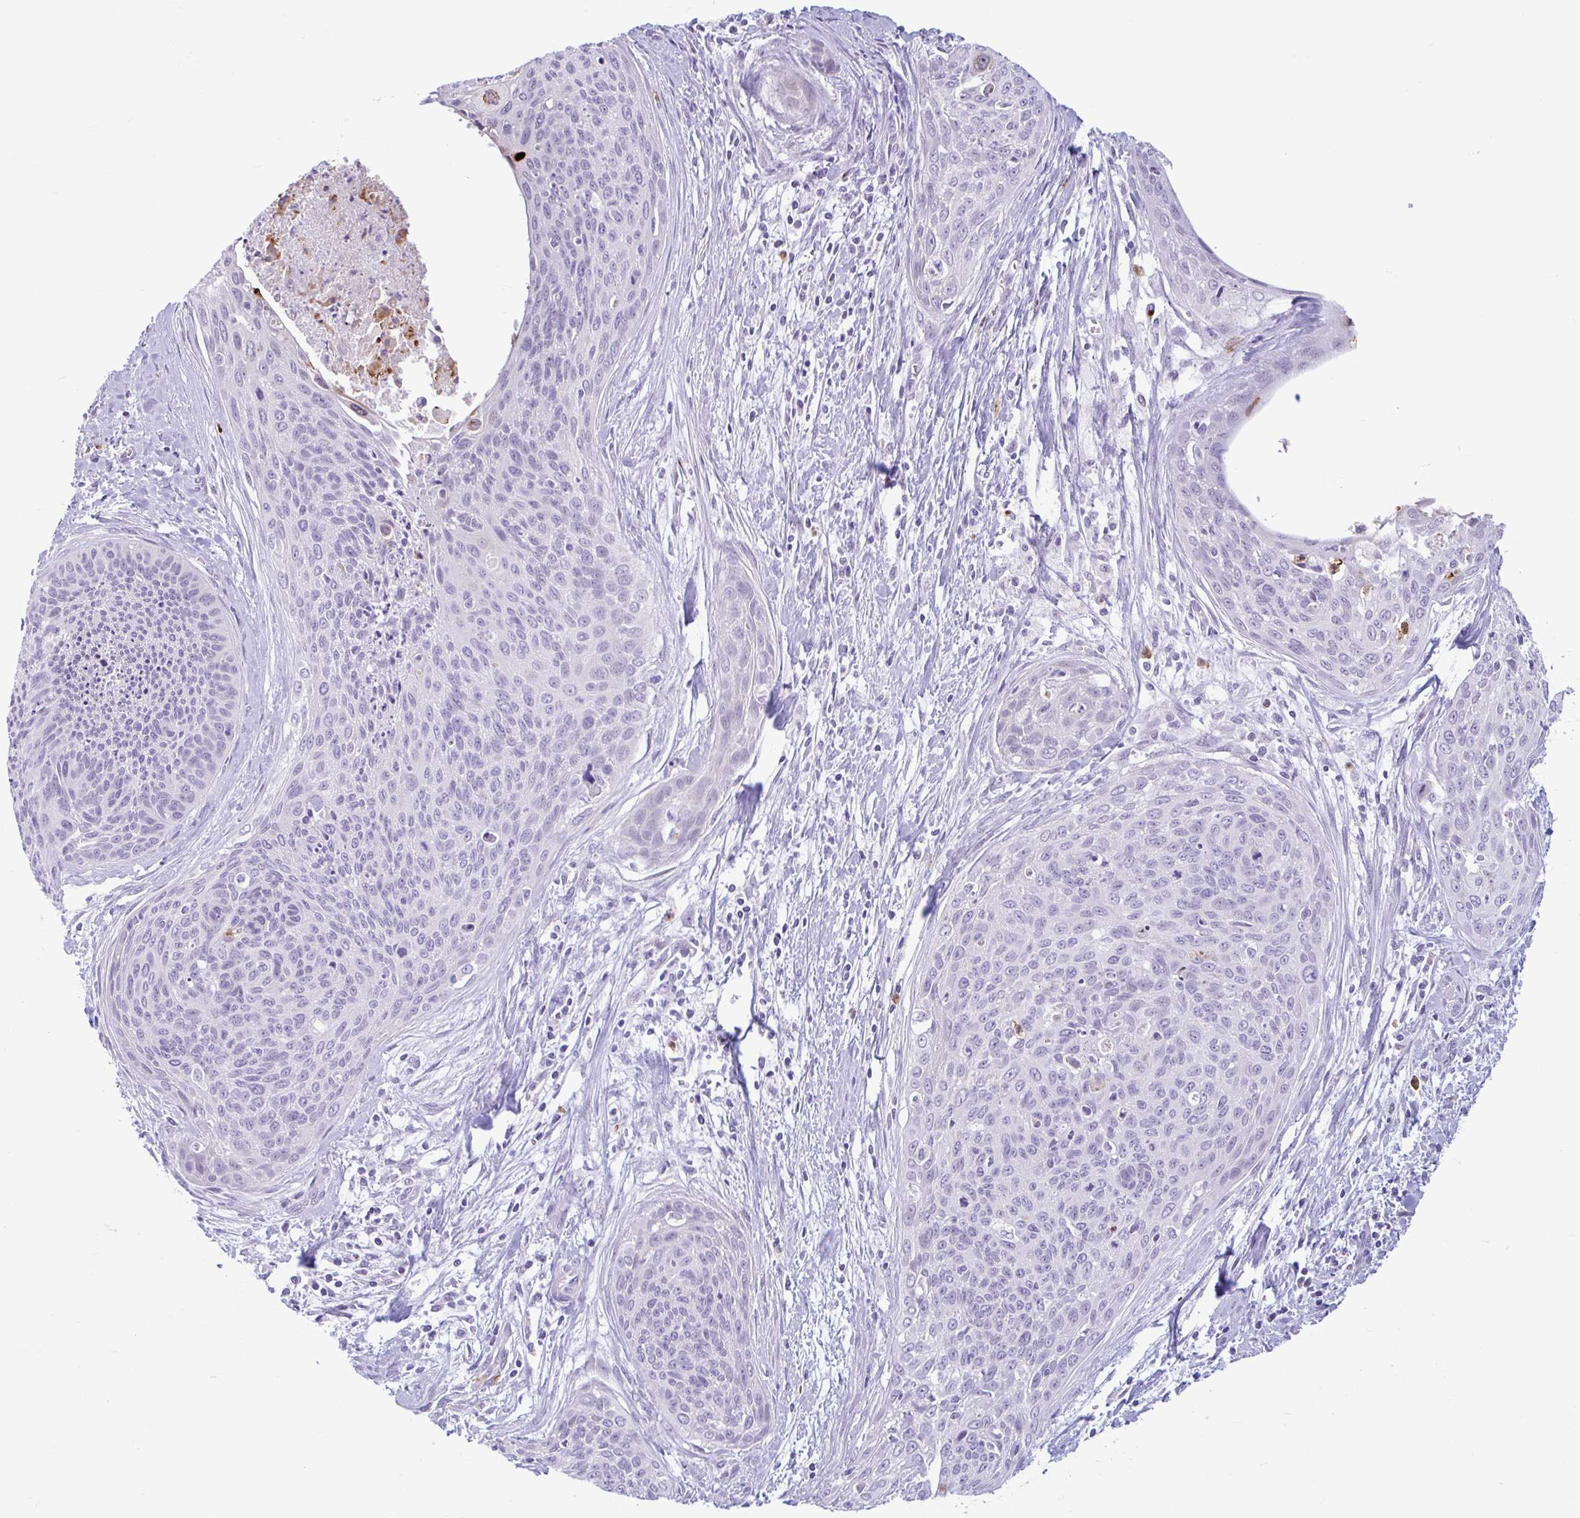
{"staining": {"intensity": "negative", "quantity": "none", "location": "none"}, "tissue": "cervical cancer", "cell_type": "Tumor cells", "image_type": "cancer", "snomed": [{"axis": "morphology", "description": "Squamous cell carcinoma, NOS"}, {"axis": "topography", "description": "Cervix"}], "caption": "DAB immunohistochemical staining of cervical cancer (squamous cell carcinoma) exhibits no significant staining in tumor cells. (DAB (3,3'-diaminobenzidine) IHC, high magnification).", "gene": "CEP120", "patient": {"sex": "female", "age": 55}}